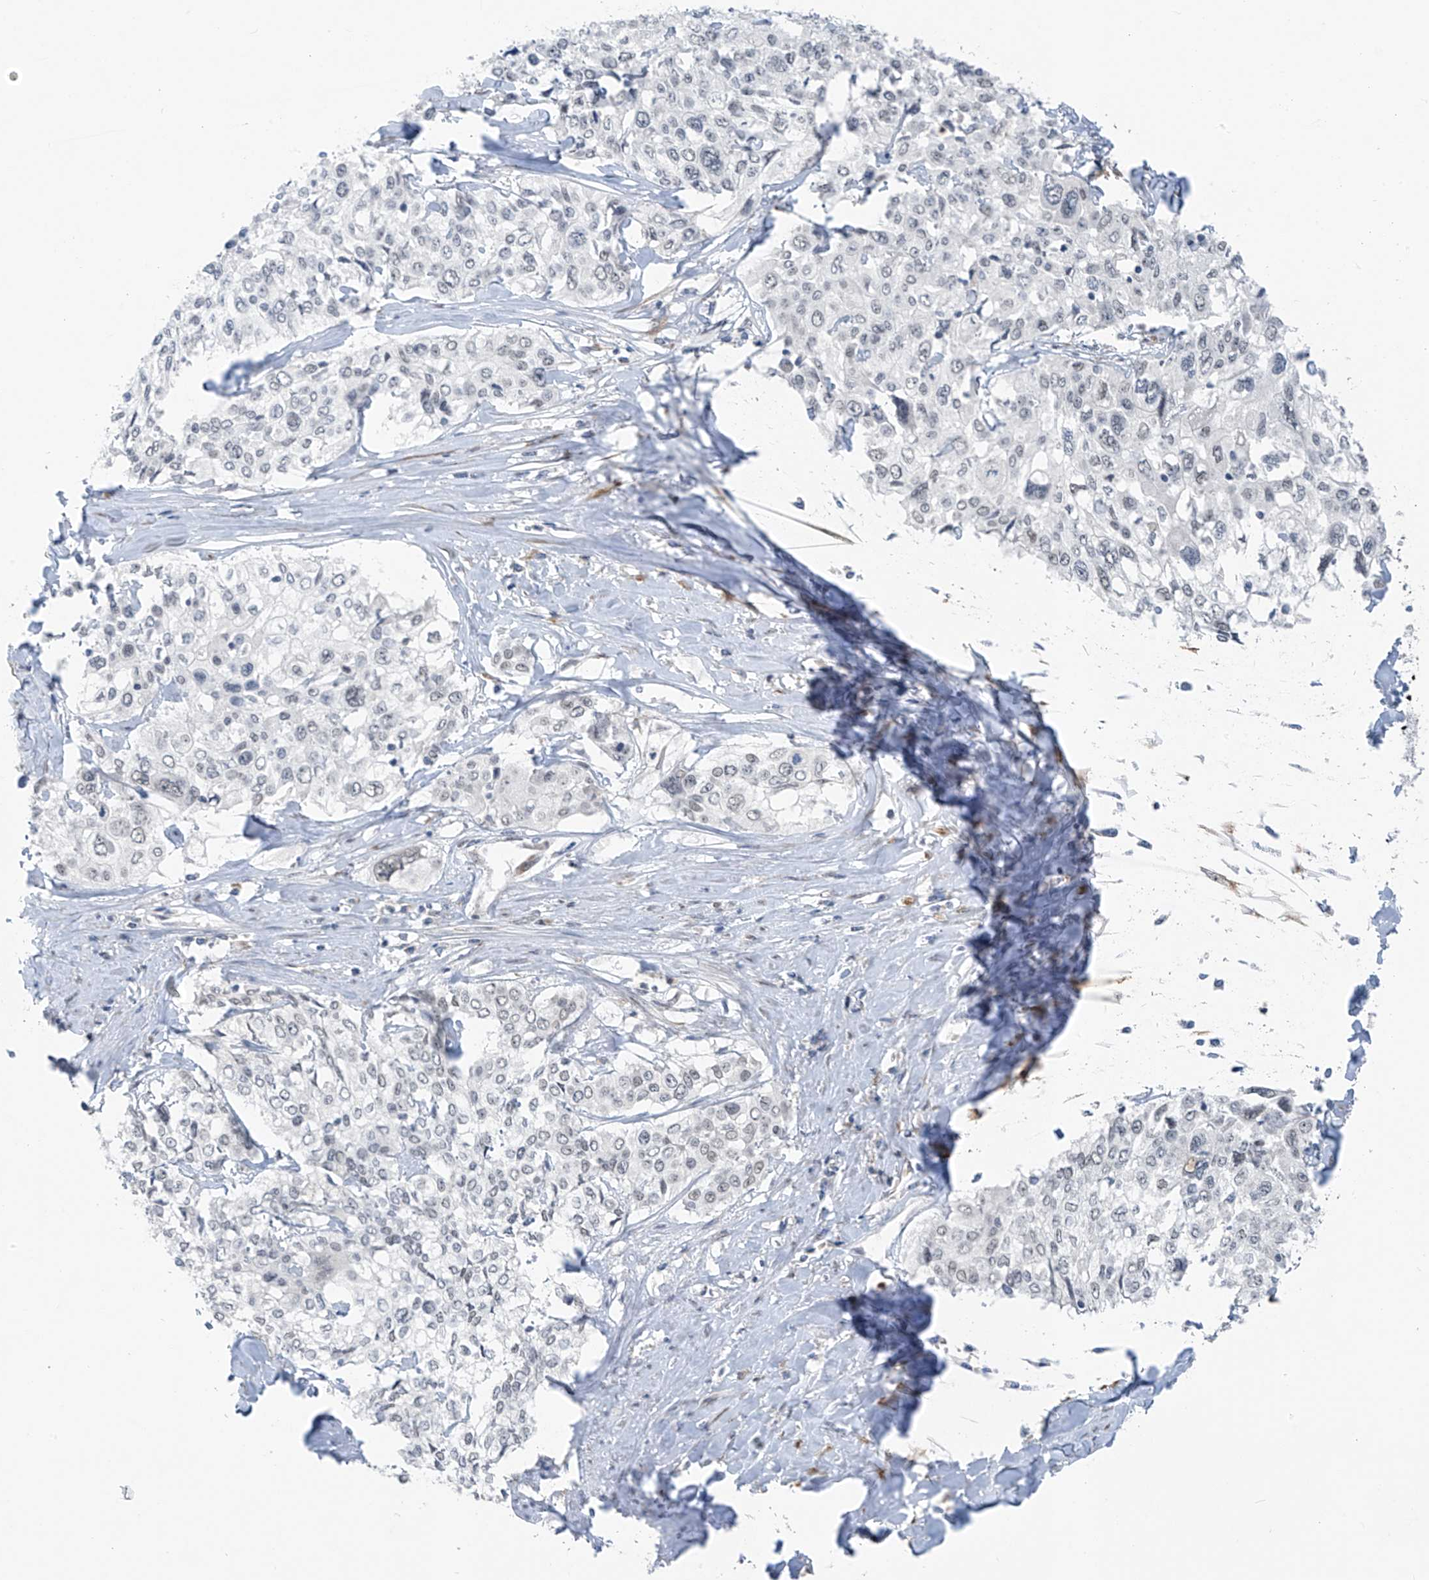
{"staining": {"intensity": "negative", "quantity": "none", "location": "none"}, "tissue": "cervical cancer", "cell_type": "Tumor cells", "image_type": "cancer", "snomed": [{"axis": "morphology", "description": "Squamous cell carcinoma, NOS"}, {"axis": "topography", "description": "Cervix"}], "caption": "Immunohistochemical staining of human cervical squamous cell carcinoma shows no significant staining in tumor cells.", "gene": "CYP4V2", "patient": {"sex": "female", "age": 31}}